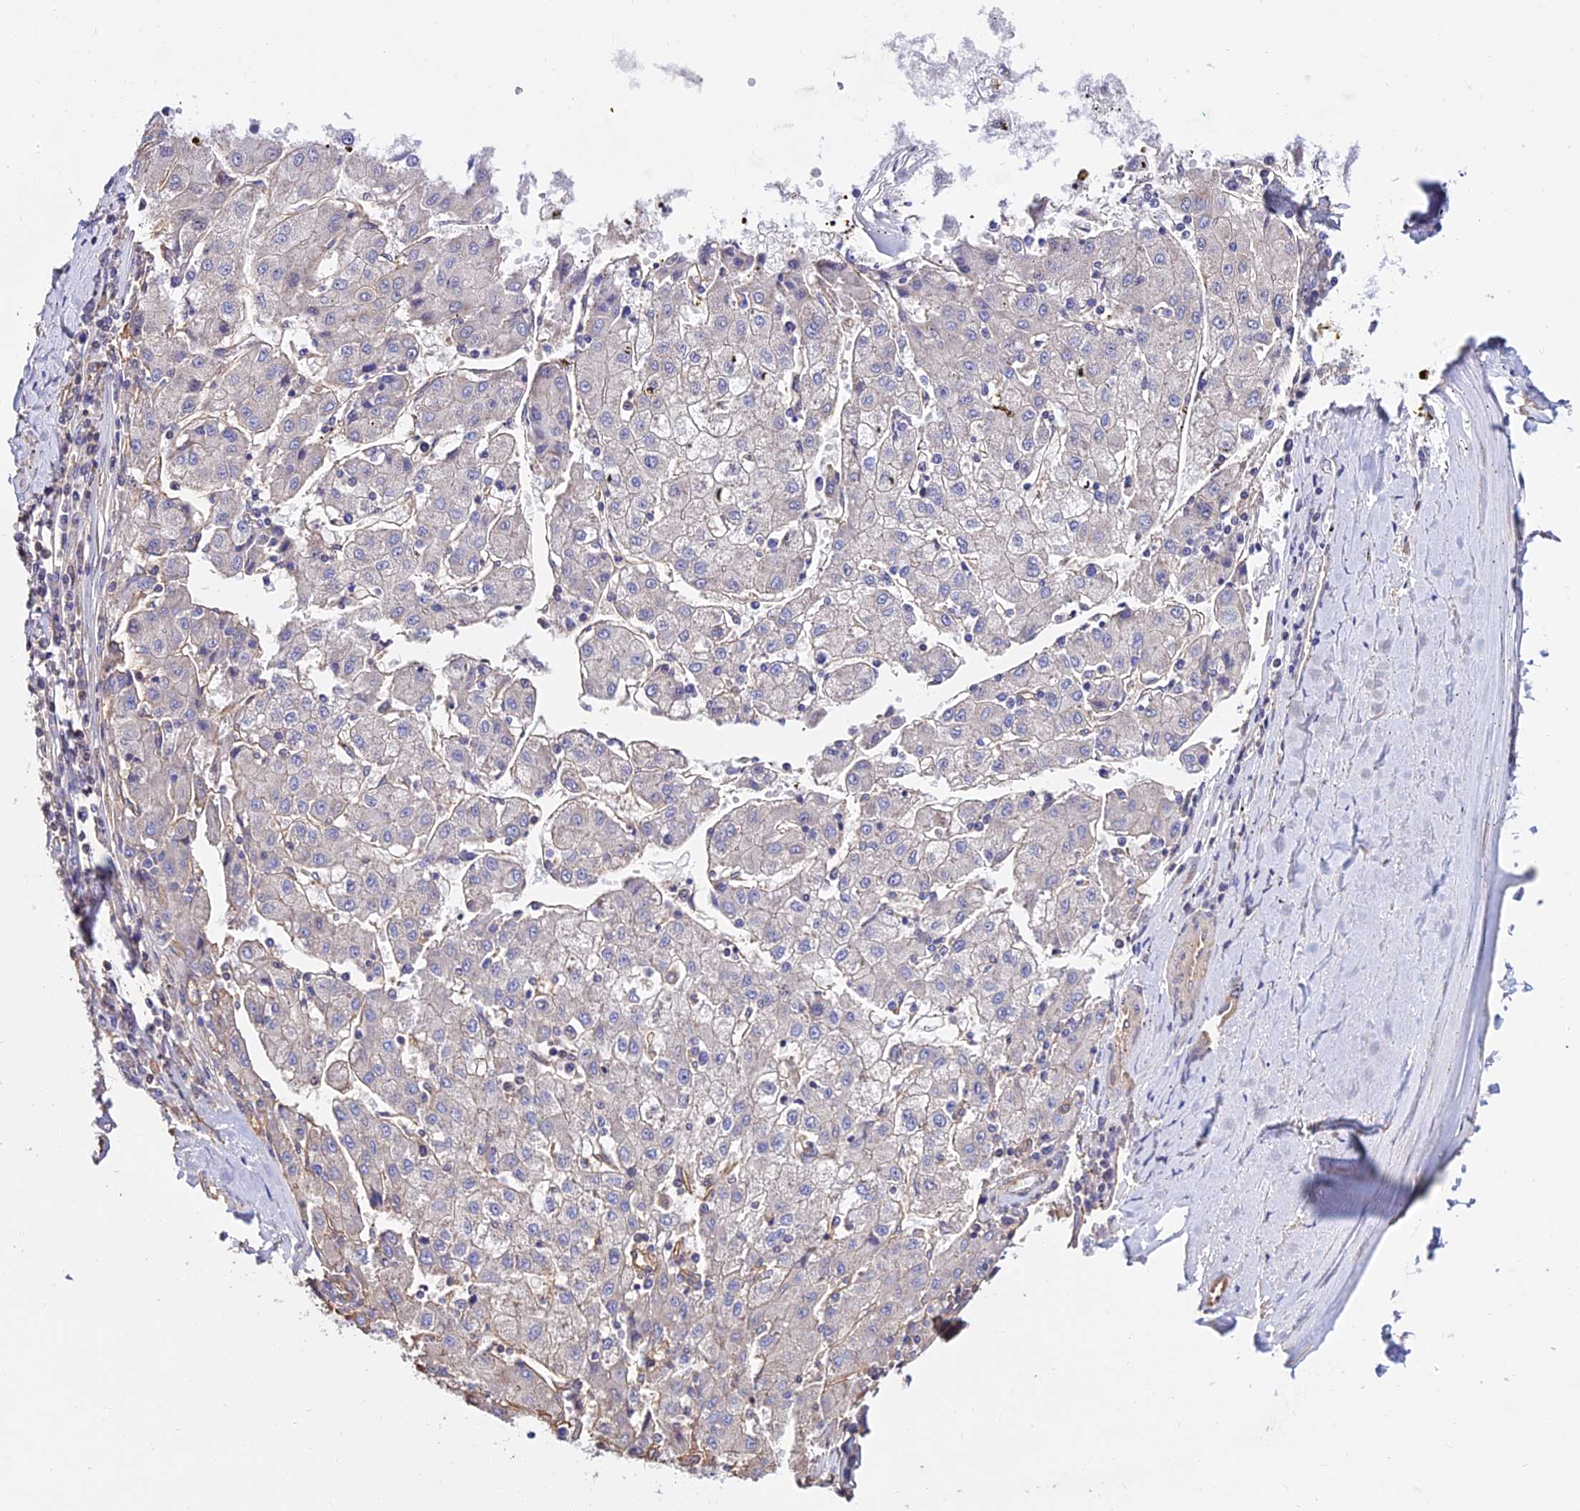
{"staining": {"intensity": "negative", "quantity": "none", "location": "none"}, "tissue": "liver cancer", "cell_type": "Tumor cells", "image_type": "cancer", "snomed": [{"axis": "morphology", "description": "Carcinoma, Hepatocellular, NOS"}, {"axis": "topography", "description": "Liver"}], "caption": "Immunohistochemistry (IHC) of liver hepatocellular carcinoma exhibits no expression in tumor cells.", "gene": "CALM2", "patient": {"sex": "male", "age": 72}}